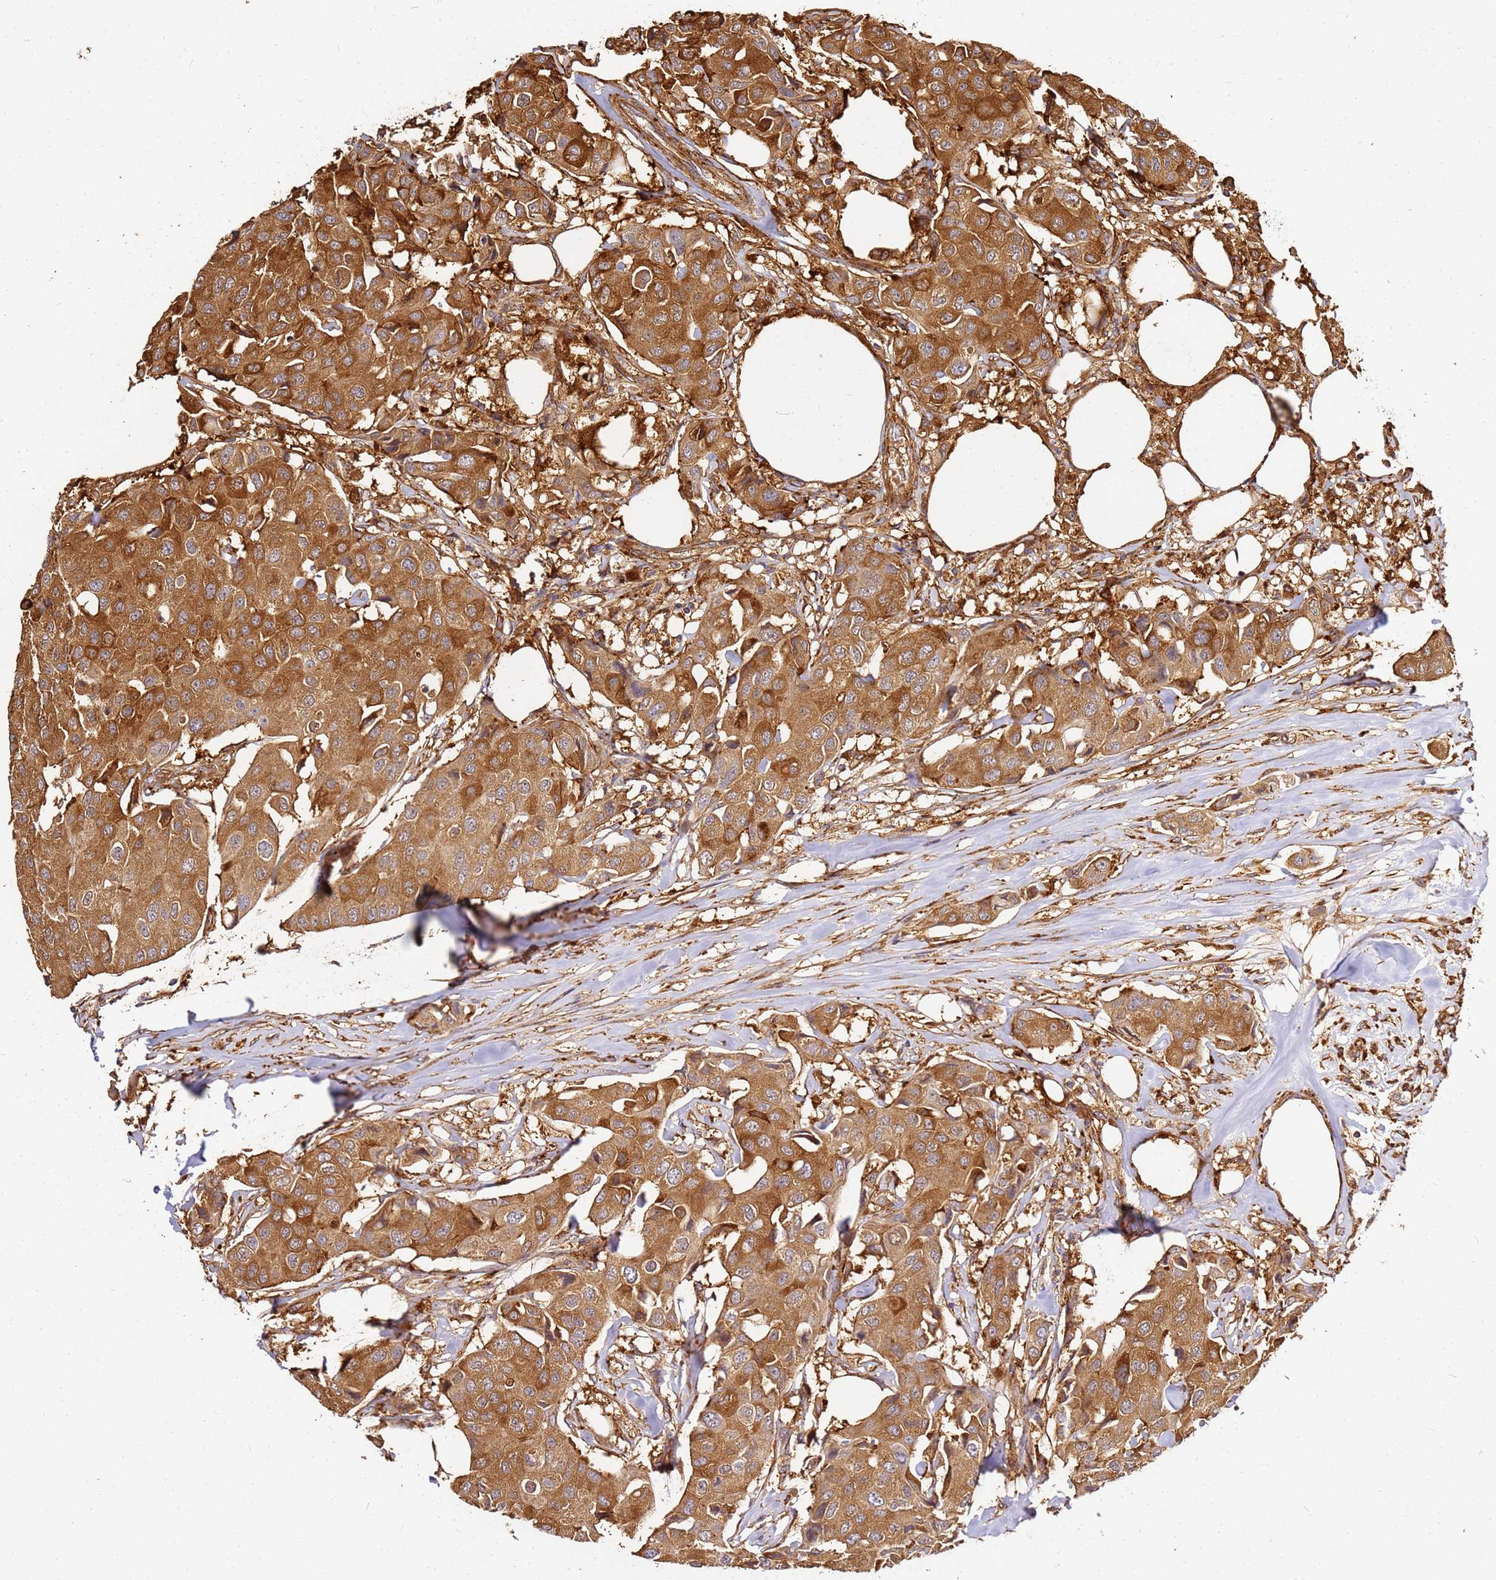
{"staining": {"intensity": "strong", "quantity": ">75%", "location": "cytoplasmic/membranous"}, "tissue": "breast cancer", "cell_type": "Tumor cells", "image_type": "cancer", "snomed": [{"axis": "morphology", "description": "Duct carcinoma"}, {"axis": "topography", "description": "Breast"}], "caption": "The image demonstrates a brown stain indicating the presence of a protein in the cytoplasmic/membranous of tumor cells in breast cancer (invasive ductal carcinoma).", "gene": "DVL3", "patient": {"sex": "female", "age": 80}}